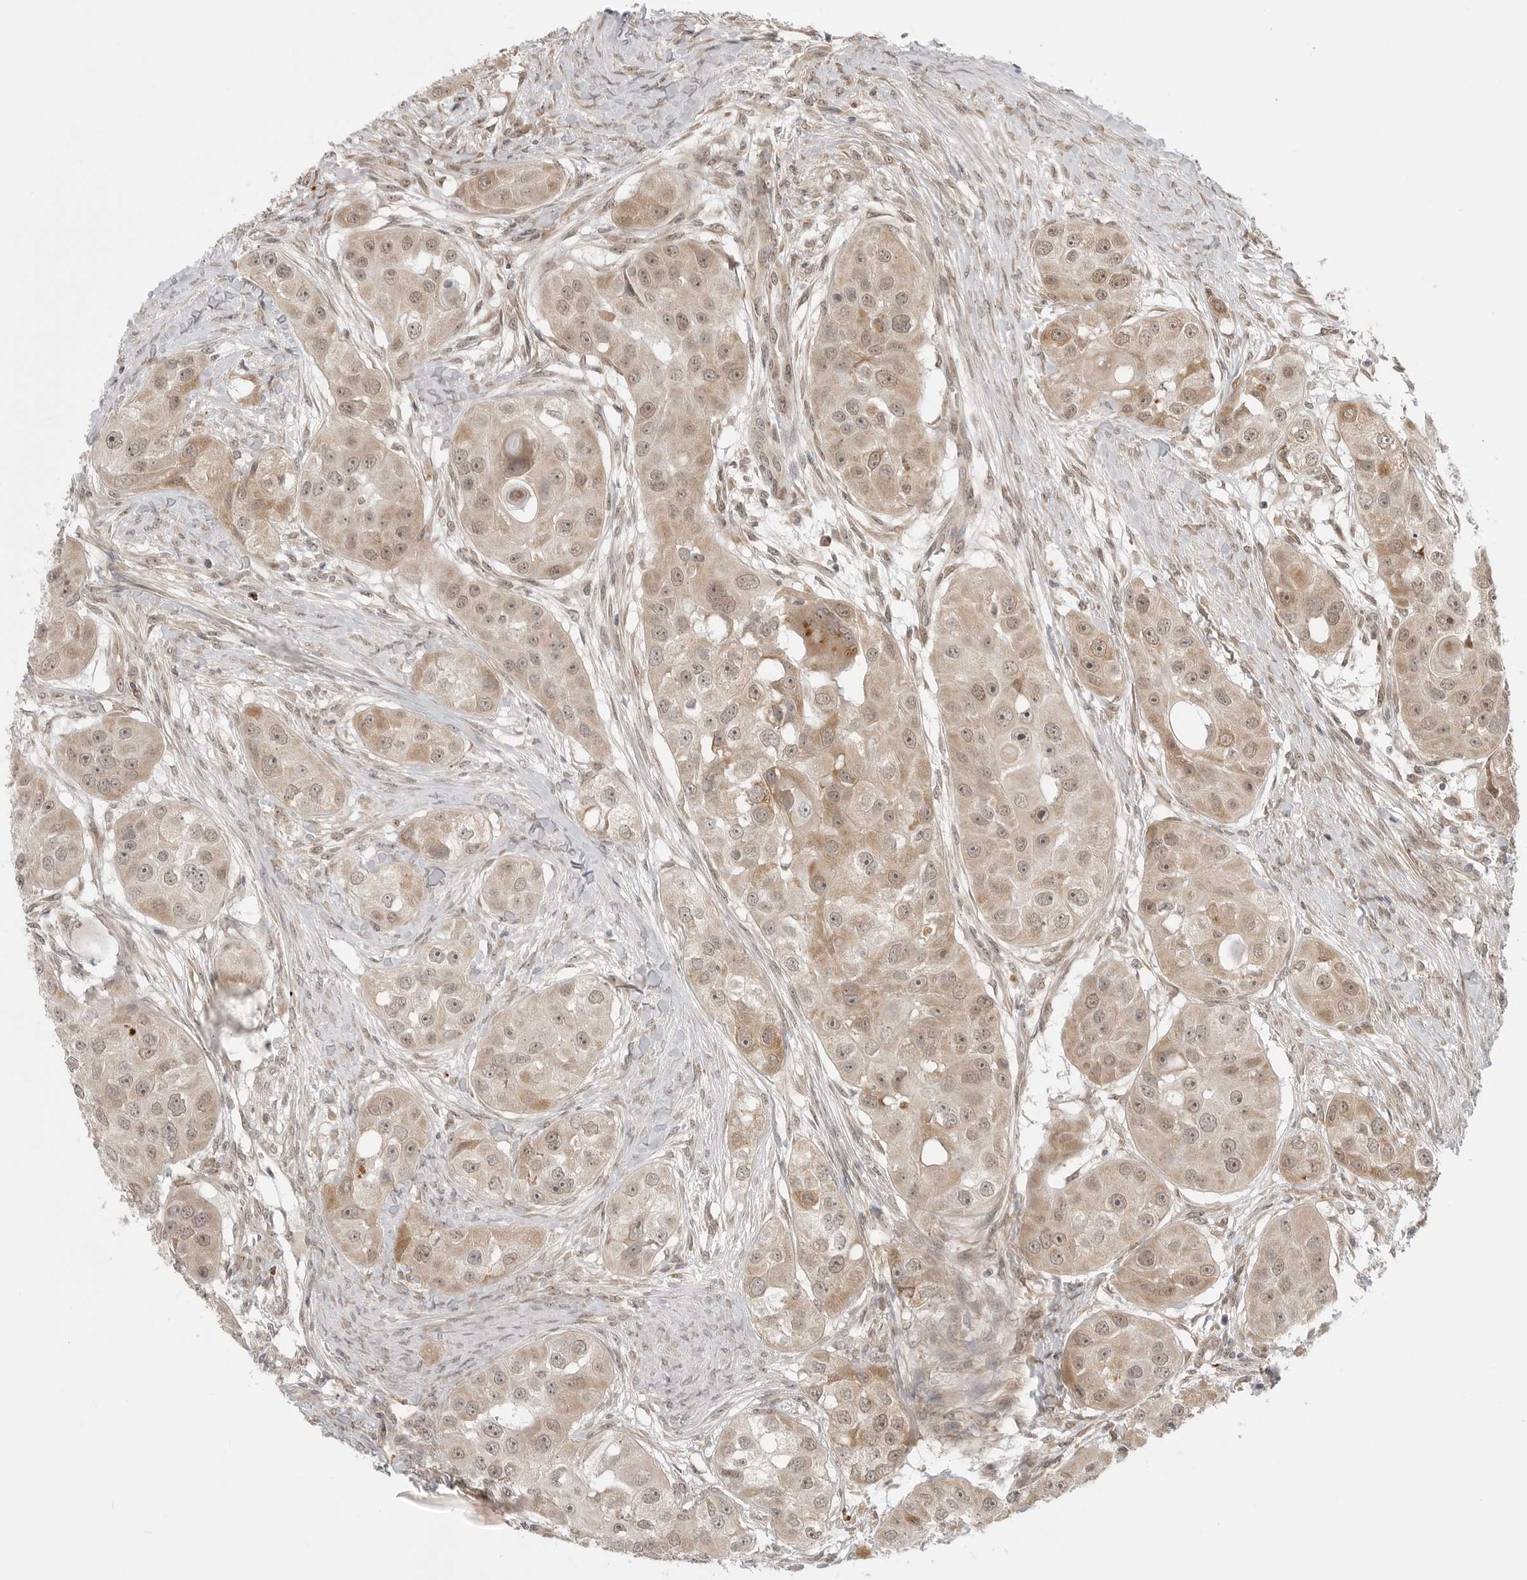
{"staining": {"intensity": "moderate", "quantity": "25%-75%", "location": "cytoplasmic/membranous,nuclear"}, "tissue": "head and neck cancer", "cell_type": "Tumor cells", "image_type": "cancer", "snomed": [{"axis": "morphology", "description": "Normal tissue, NOS"}, {"axis": "morphology", "description": "Squamous cell carcinoma, NOS"}, {"axis": "topography", "description": "Skeletal muscle"}, {"axis": "topography", "description": "Head-Neck"}], "caption": "Human head and neck squamous cell carcinoma stained with a protein marker displays moderate staining in tumor cells.", "gene": "KALRN", "patient": {"sex": "male", "age": 51}}